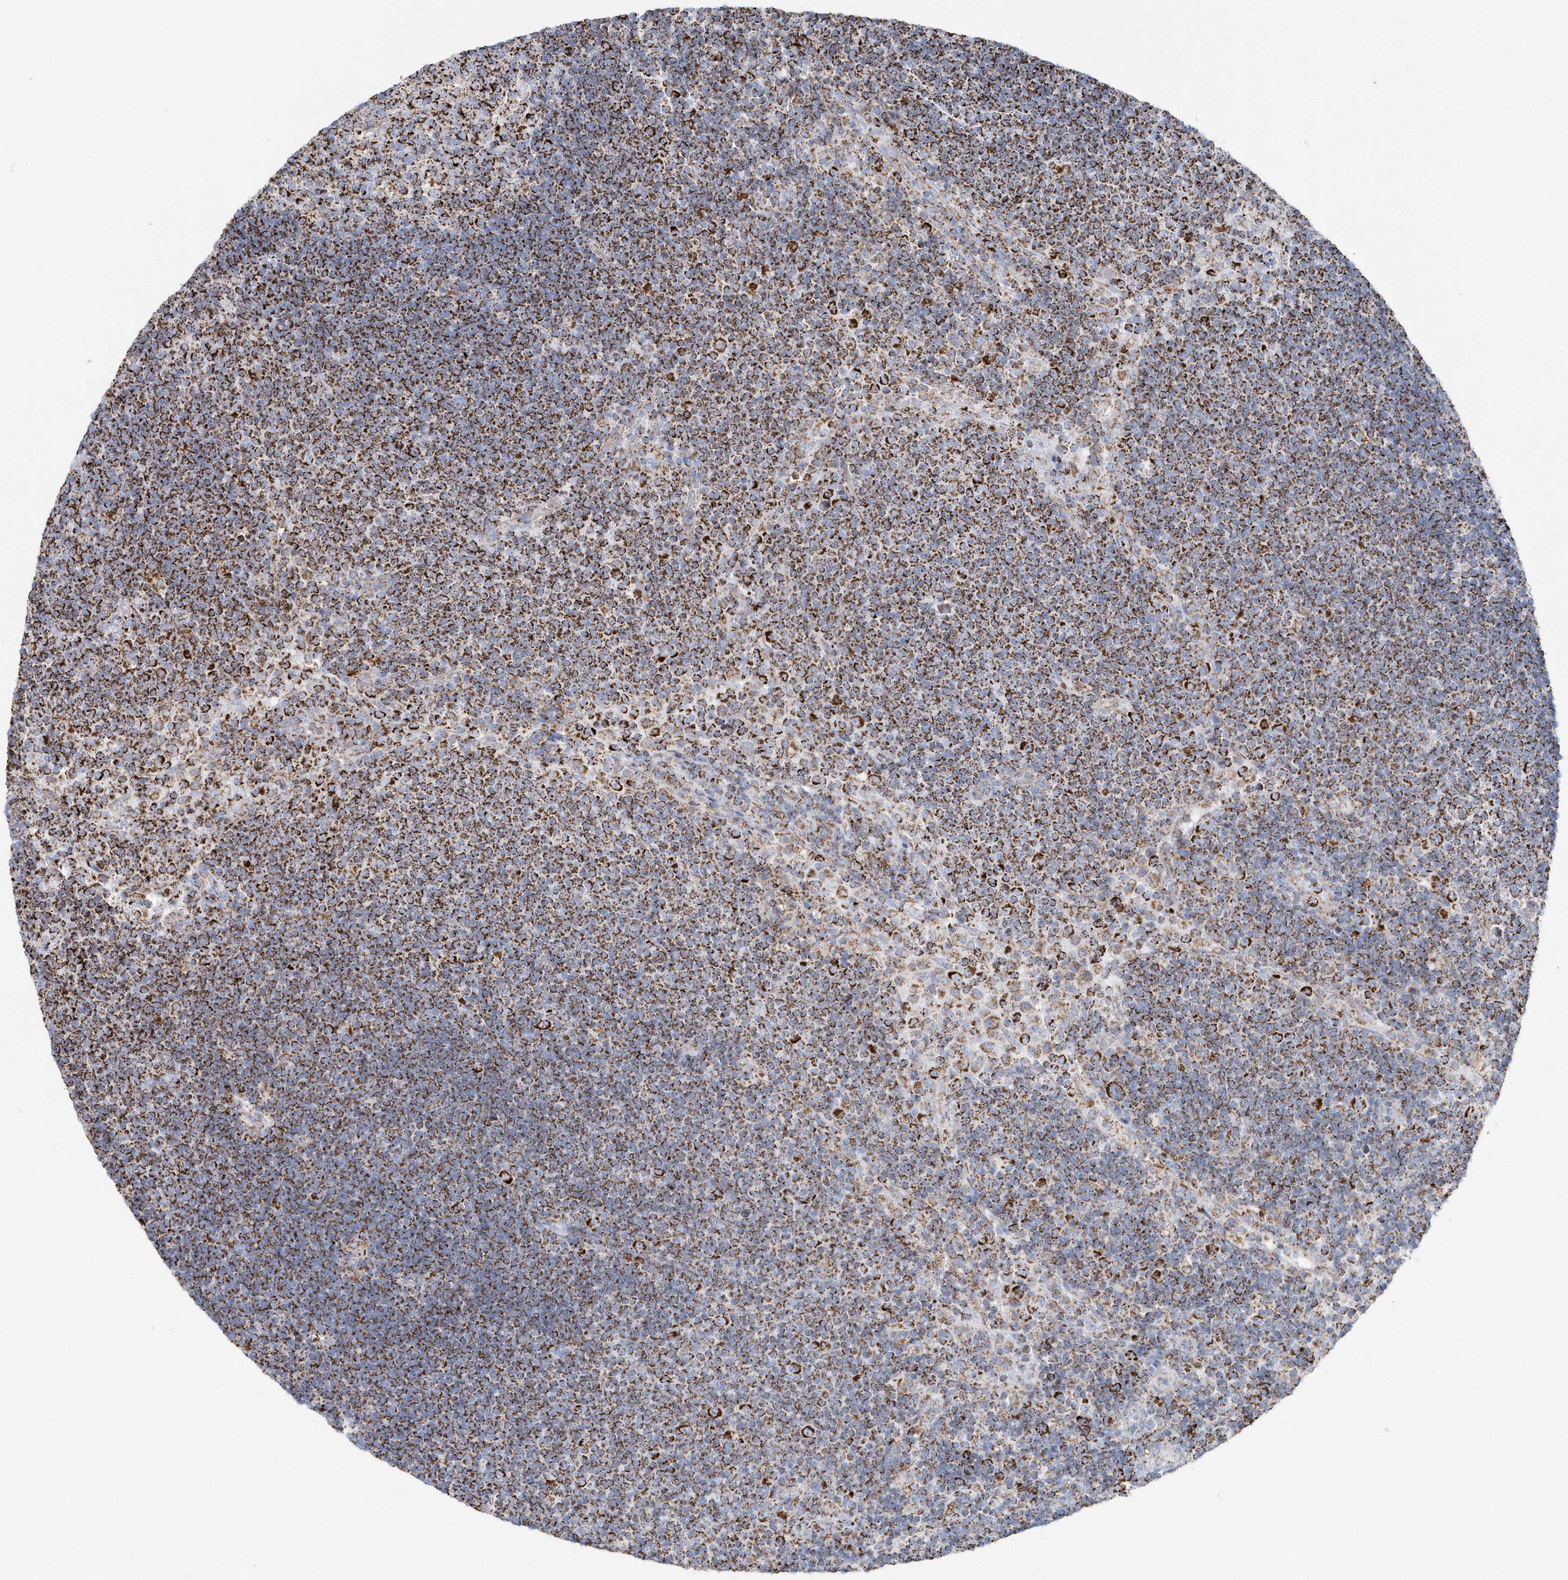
{"staining": {"intensity": "strong", "quantity": ">75%", "location": "cytoplasmic/membranous"}, "tissue": "lymph node", "cell_type": "Germinal center cells", "image_type": "normal", "snomed": [{"axis": "morphology", "description": "Normal tissue, NOS"}, {"axis": "topography", "description": "Lymph node"}], "caption": "This micrograph exhibits immunohistochemistry staining of benign human lymph node, with high strong cytoplasmic/membranous staining in approximately >75% of germinal center cells.", "gene": "TMCO6", "patient": {"sex": "female", "age": 53}}